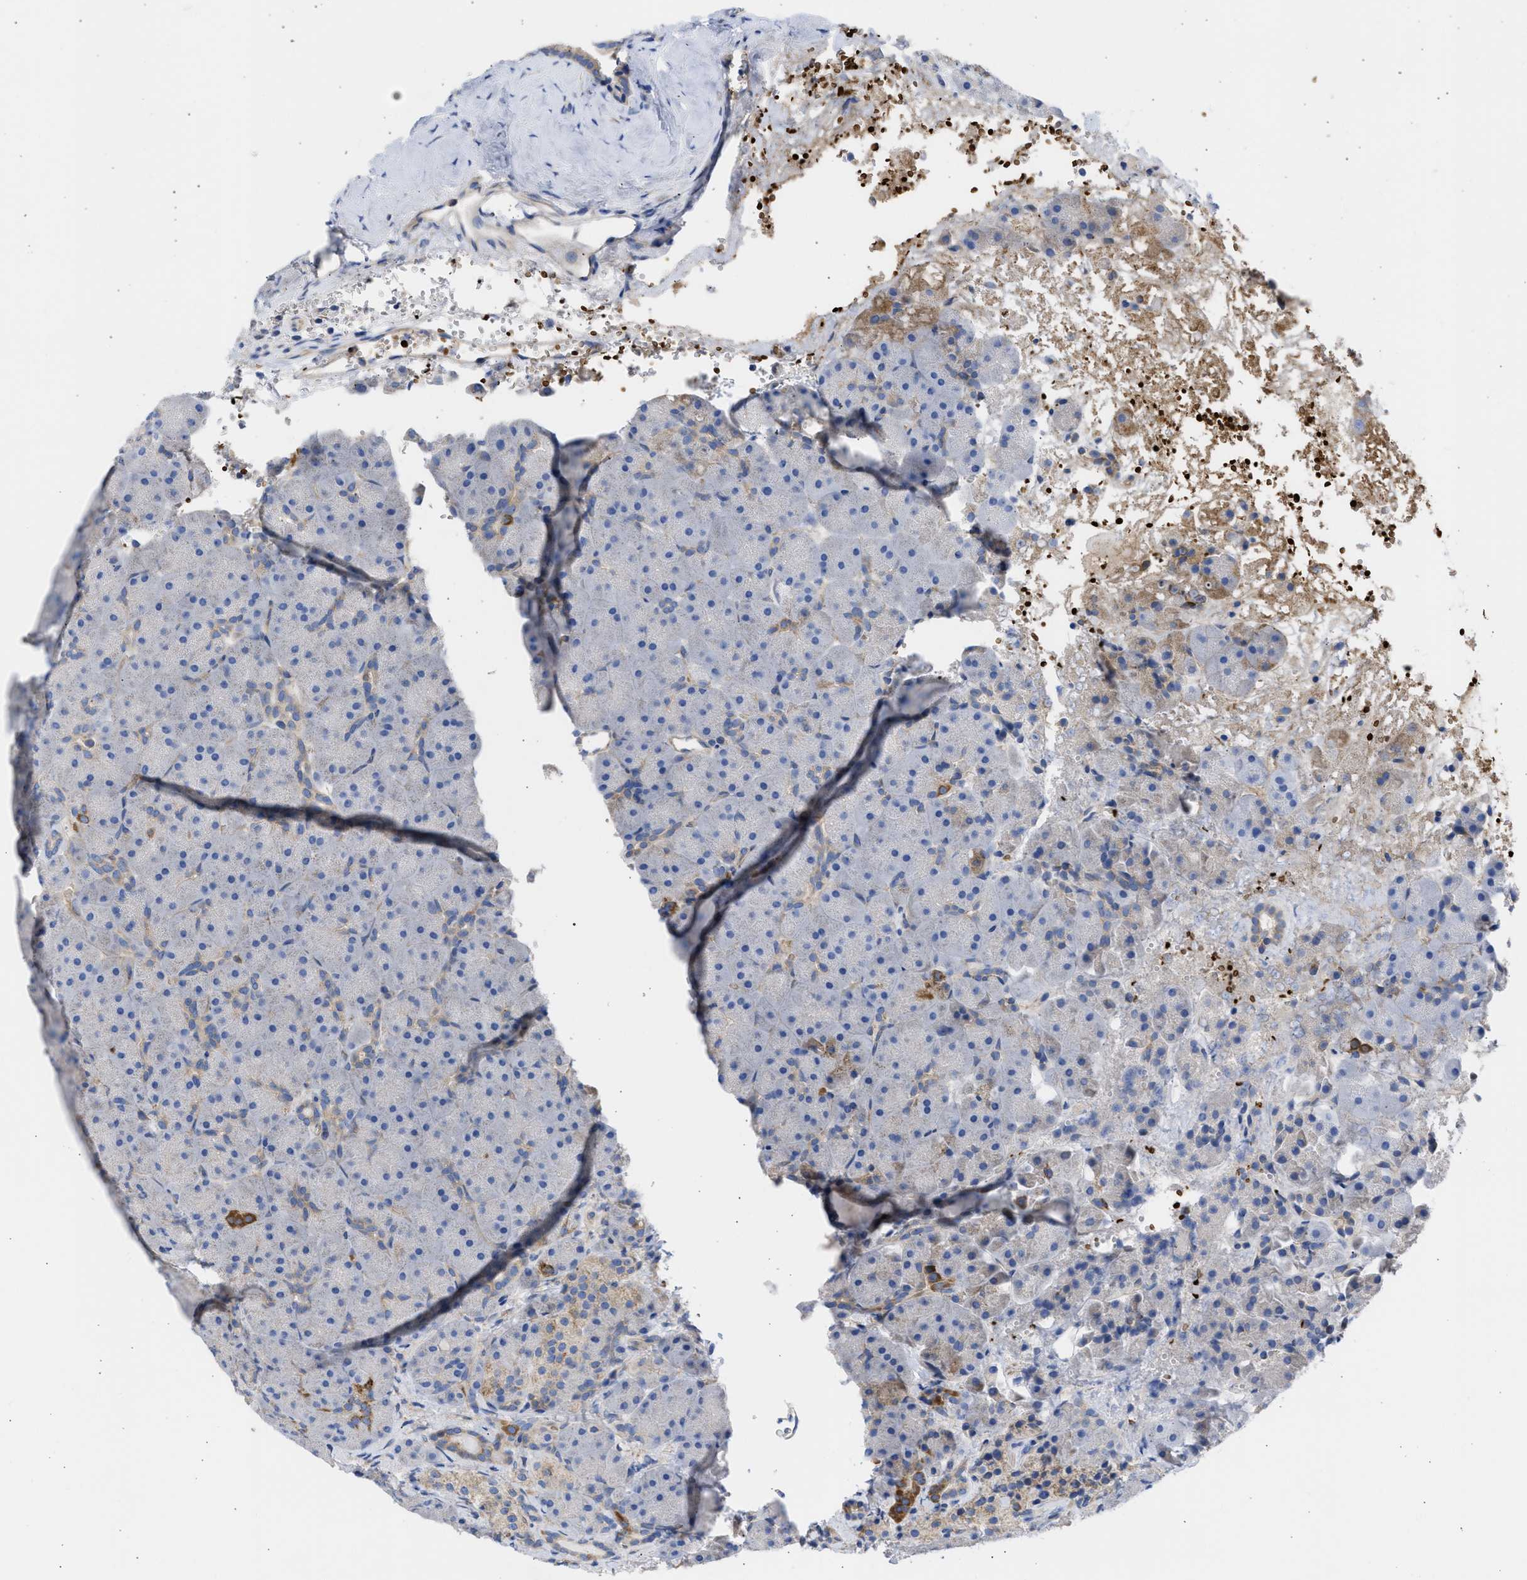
{"staining": {"intensity": "strong", "quantity": "<25%", "location": "cytoplasmic/membranous"}, "tissue": "pancreas", "cell_type": "Exocrine glandular cells", "image_type": "normal", "snomed": [{"axis": "morphology", "description": "Normal tissue, NOS"}, {"axis": "topography", "description": "Pancreas"}], "caption": "This micrograph exhibits immunohistochemistry (IHC) staining of benign pancreas, with medium strong cytoplasmic/membranous staining in about <25% of exocrine glandular cells.", "gene": "BTG3", "patient": {"sex": "male", "age": 66}}